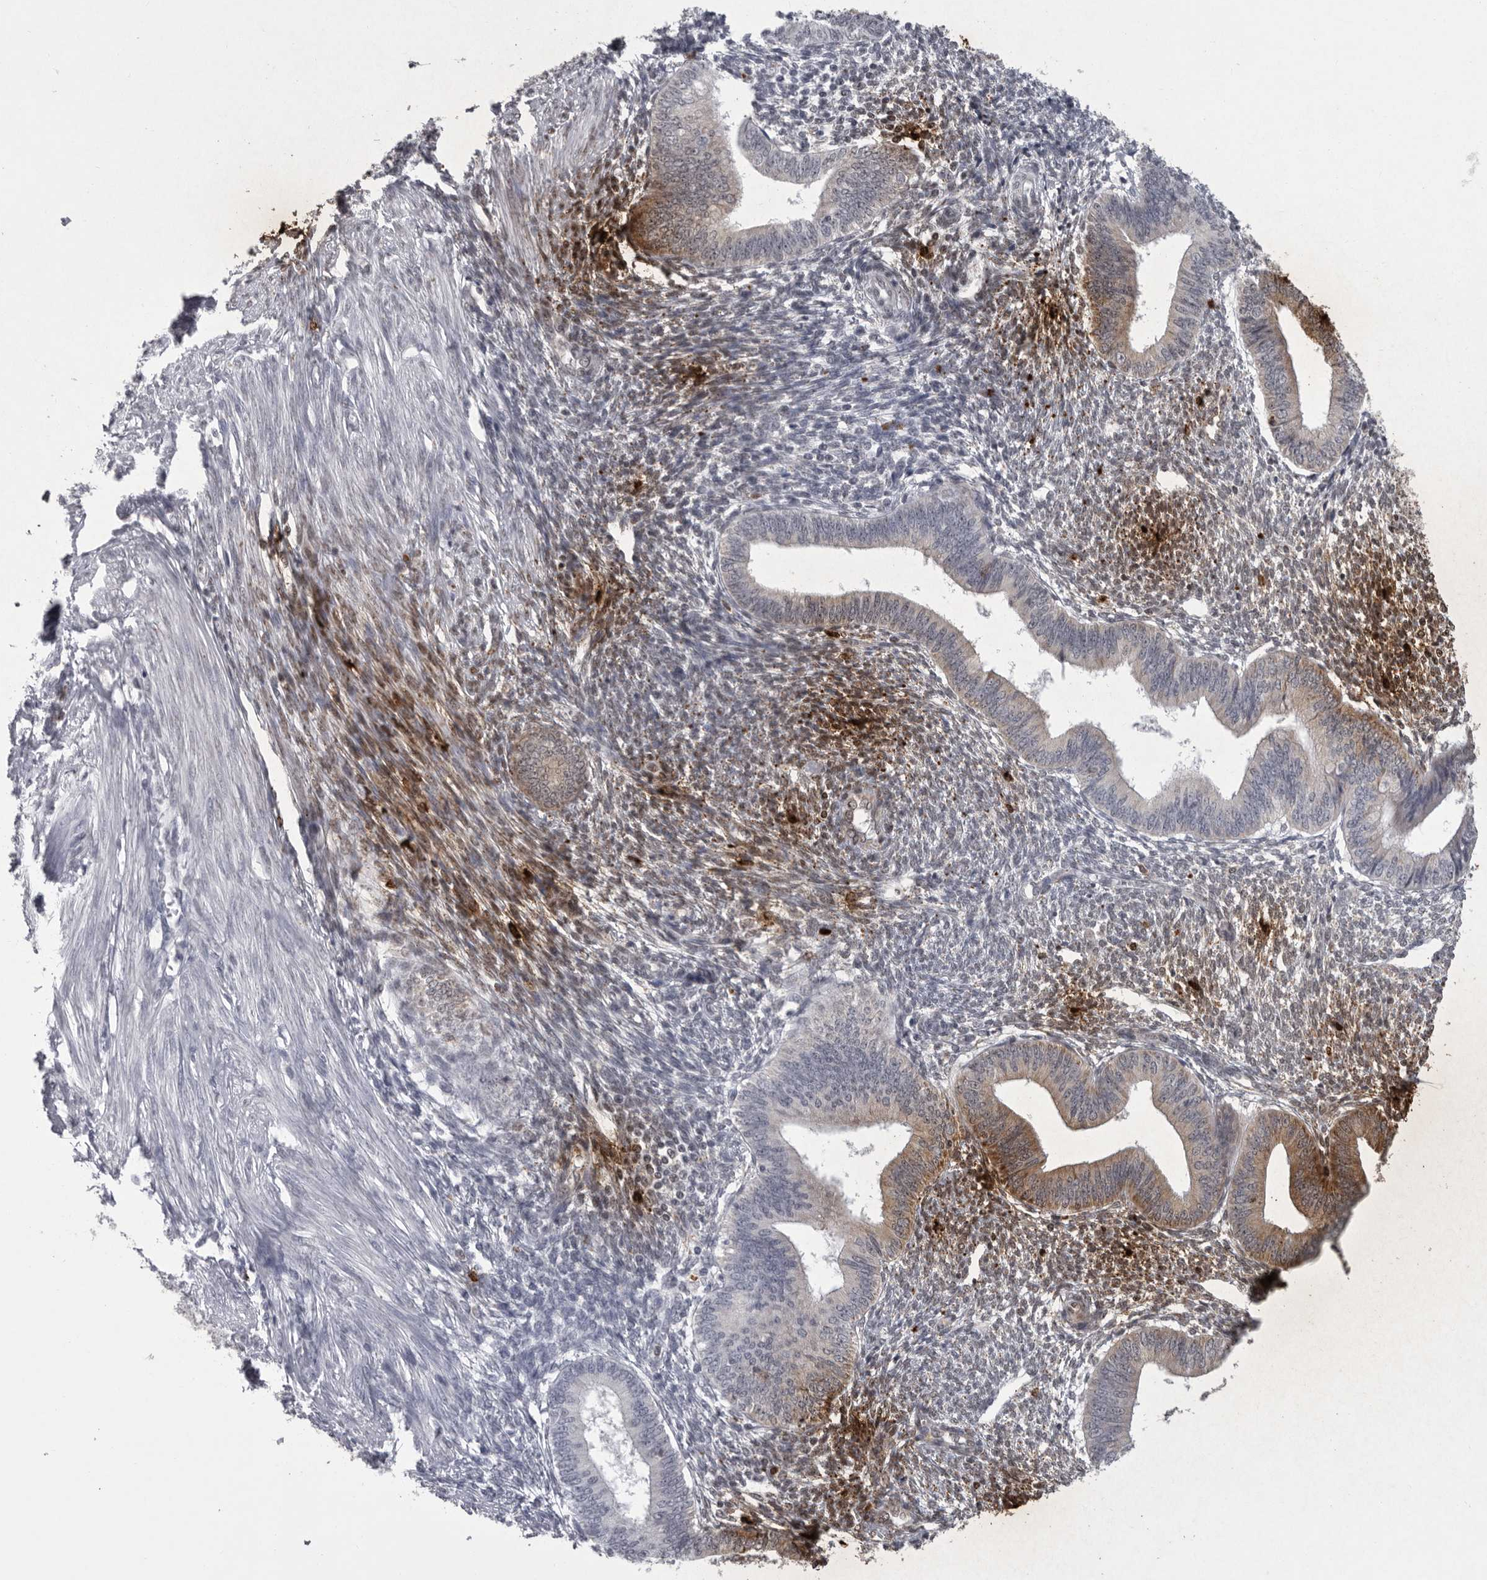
{"staining": {"intensity": "moderate", "quantity": "25%-75%", "location": "cytoplasmic/membranous"}, "tissue": "endometrium", "cell_type": "Cells in endometrial stroma", "image_type": "normal", "snomed": [{"axis": "morphology", "description": "Normal tissue, NOS"}, {"axis": "topography", "description": "Endometrium"}], "caption": "Protein expression analysis of normal human endometrium reveals moderate cytoplasmic/membranous positivity in about 25%-75% of cells in endometrial stroma. (brown staining indicates protein expression, while blue staining denotes nuclei).", "gene": "GNLY", "patient": {"sex": "female", "age": 46}}